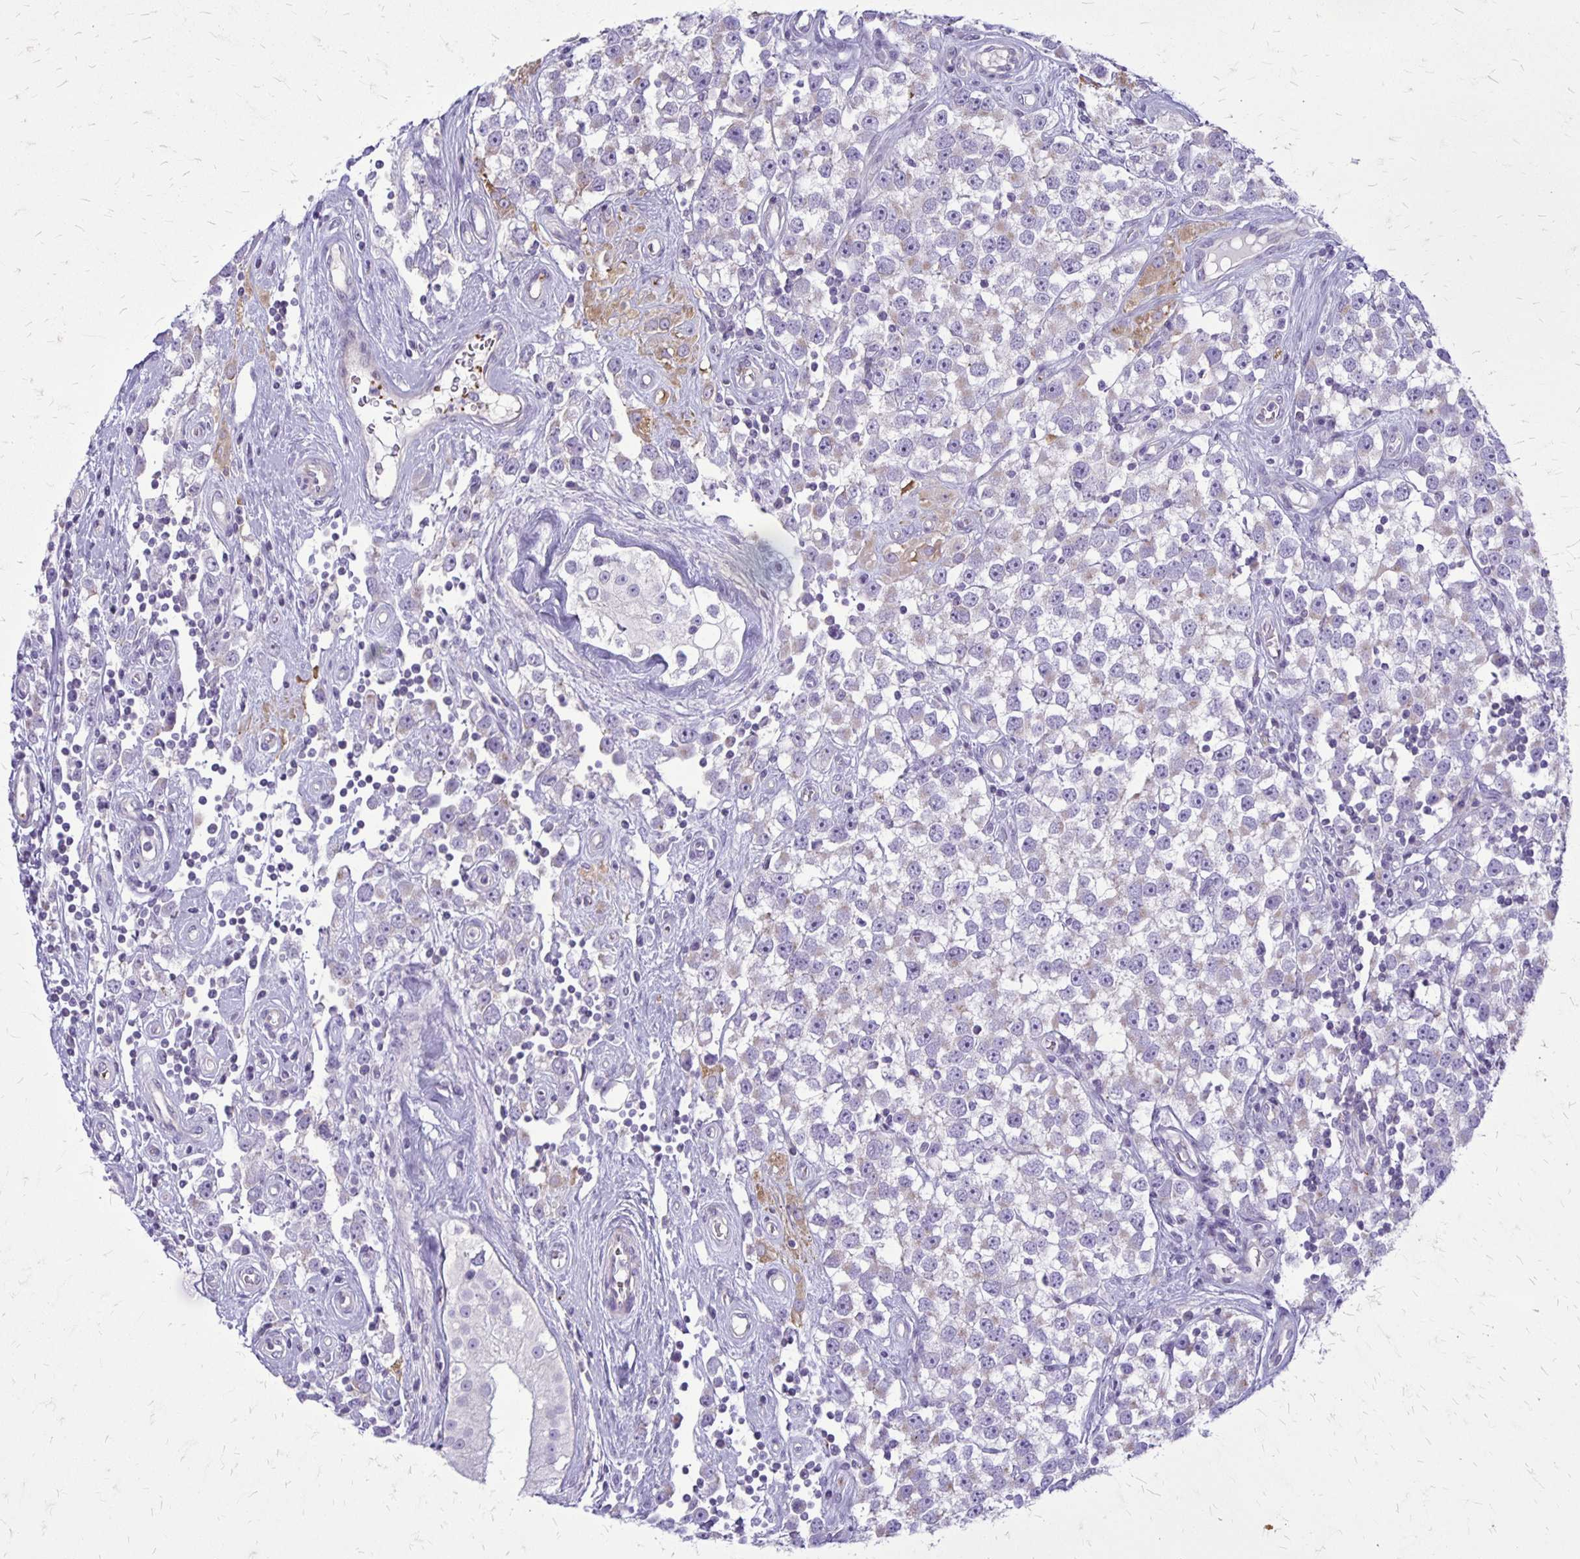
{"staining": {"intensity": "negative", "quantity": "none", "location": "none"}, "tissue": "testis cancer", "cell_type": "Tumor cells", "image_type": "cancer", "snomed": [{"axis": "morphology", "description": "Seminoma, NOS"}, {"axis": "topography", "description": "Testis"}], "caption": "IHC photomicrograph of neoplastic tissue: human seminoma (testis) stained with DAB reveals no significant protein staining in tumor cells.", "gene": "GP9", "patient": {"sex": "male", "age": 34}}